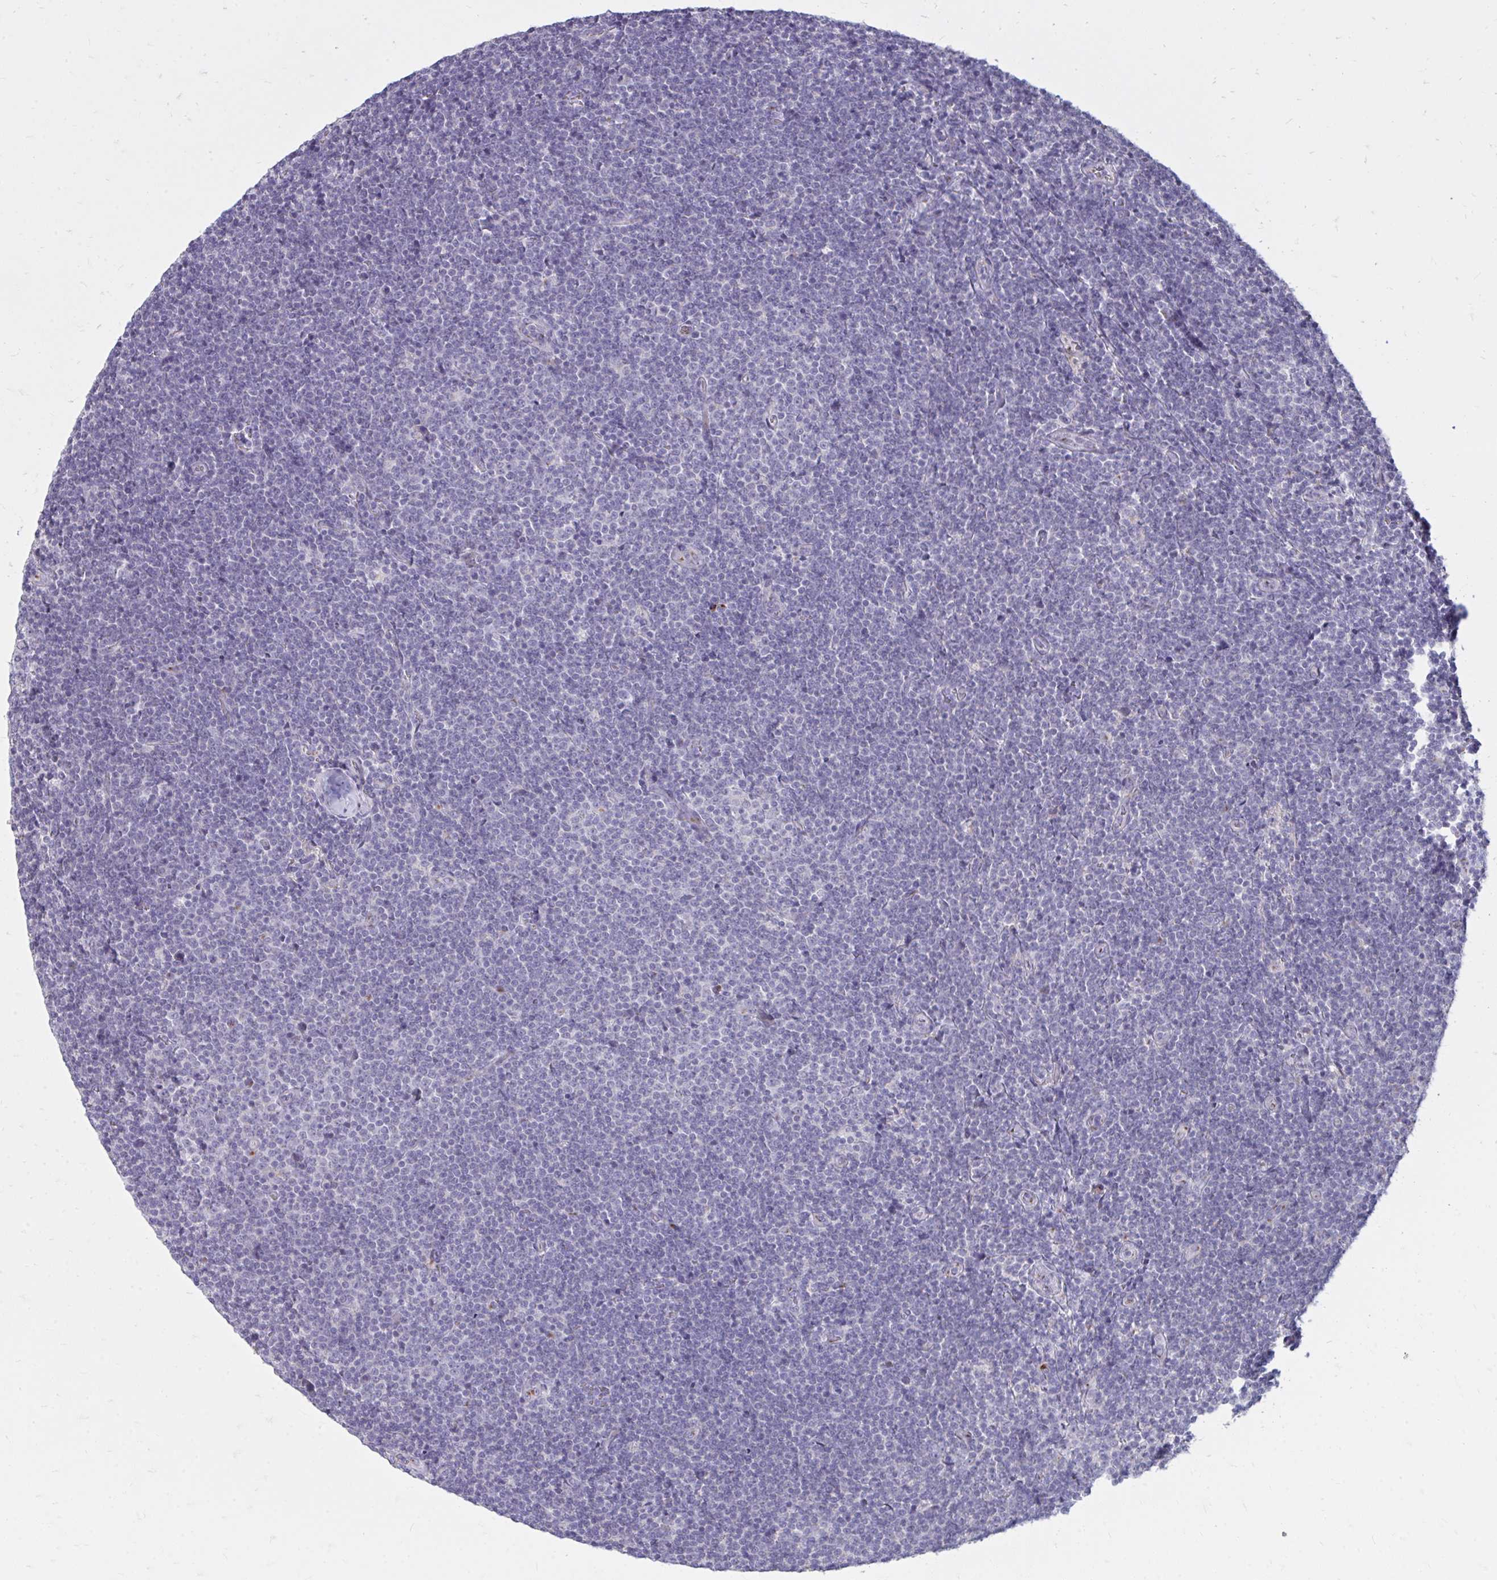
{"staining": {"intensity": "weak", "quantity": "<25%", "location": "cytoplasmic/membranous"}, "tissue": "lymphoma", "cell_type": "Tumor cells", "image_type": "cancer", "snomed": [{"axis": "morphology", "description": "Malignant lymphoma, non-Hodgkin's type, Low grade"}, {"axis": "topography", "description": "Lymph node"}], "caption": "DAB immunohistochemical staining of lymphoma reveals no significant expression in tumor cells.", "gene": "RAB6B", "patient": {"sex": "male", "age": 48}}